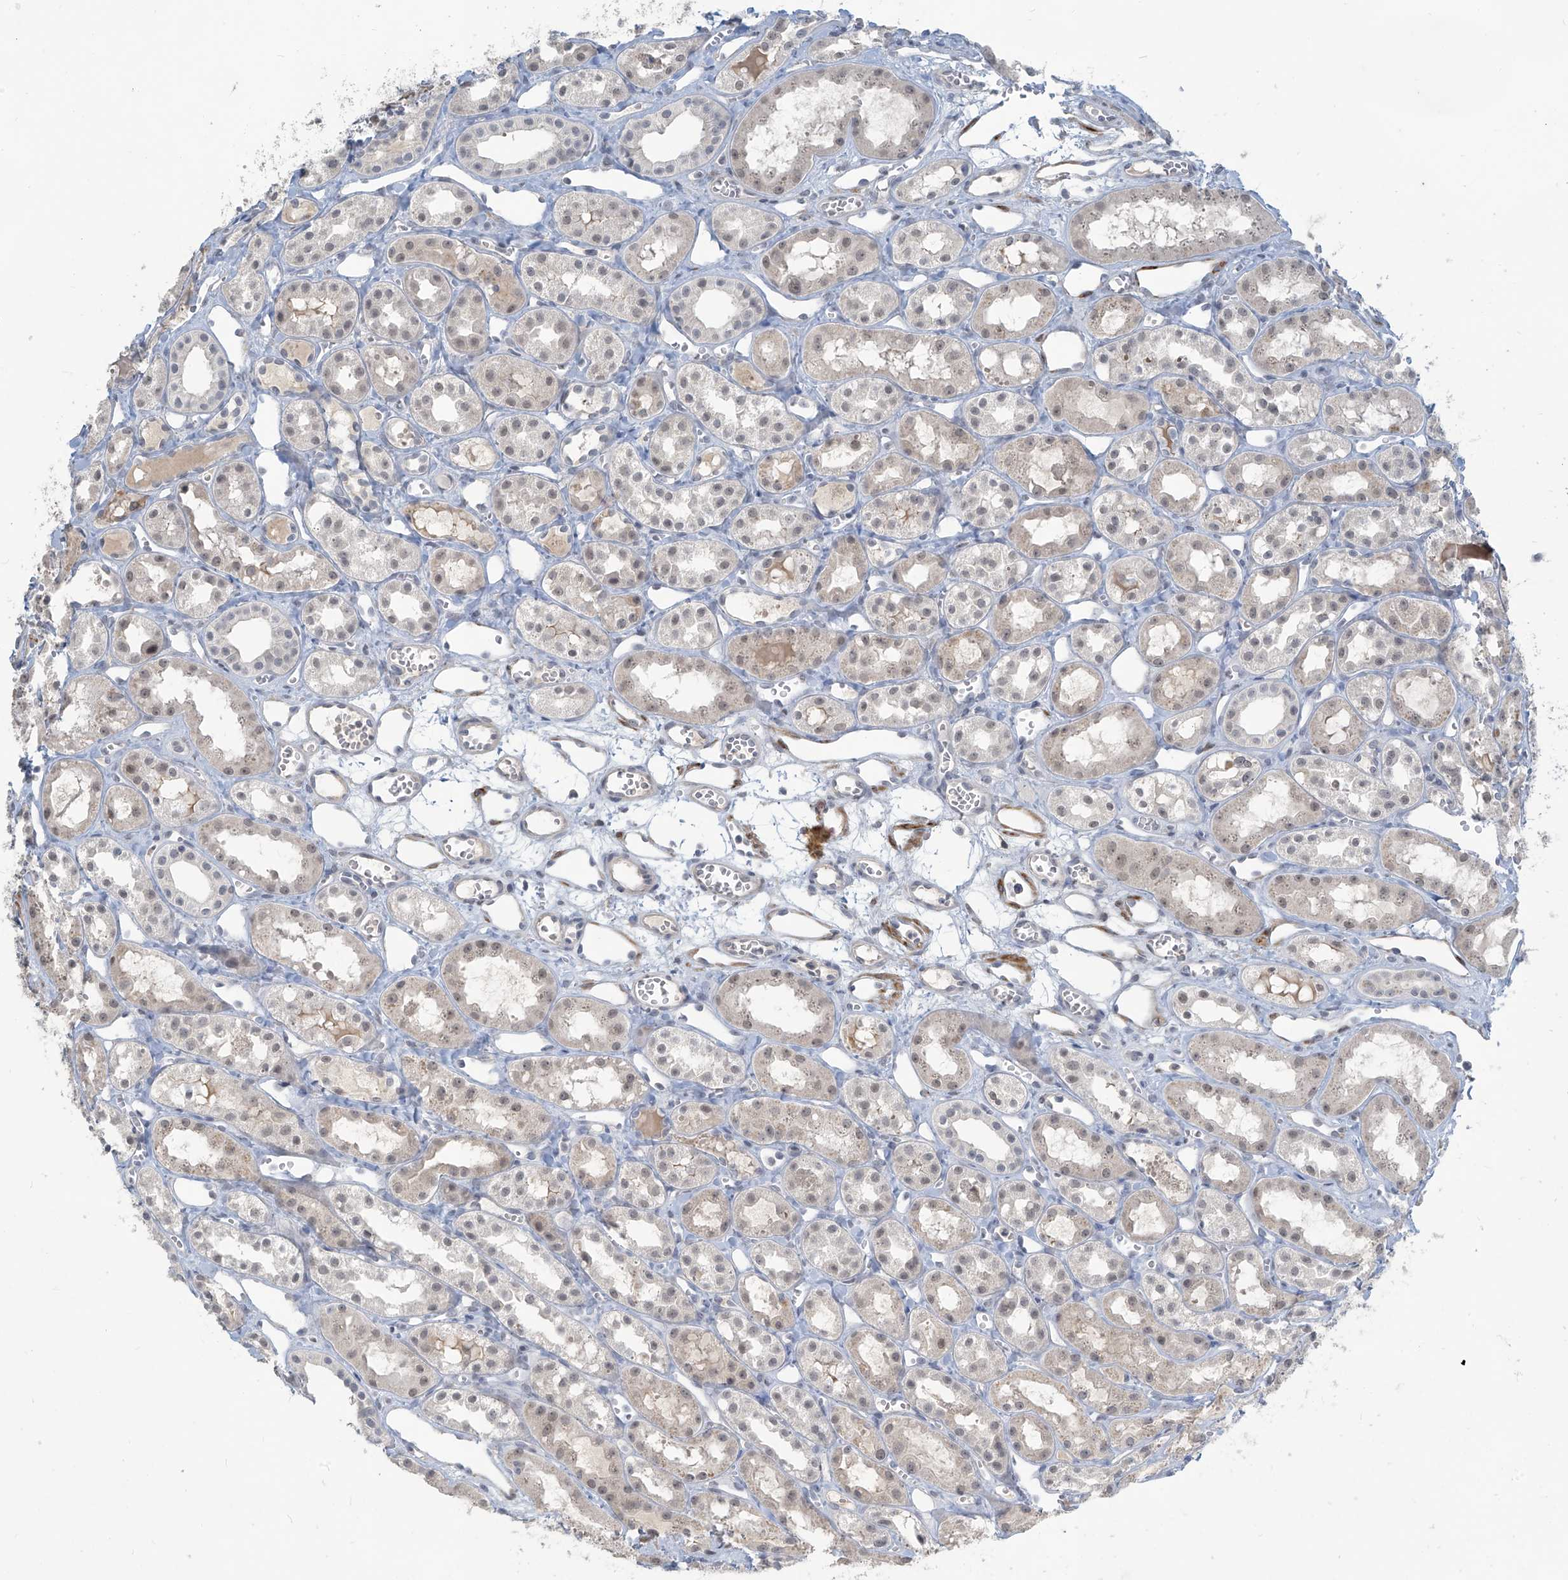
{"staining": {"intensity": "weak", "quantity": "<25%", "location": "nuclear"}, "tissue": "kidney", "cell_type": "Cells in glomeruli", "image_type": "normal", "snomed": [{"axis": "morphology", "description": "Normal tissue, NOS"}, {"axis": "topography", "description": "Kidney"}], "caption": "Micrograph shows no protein expression in cells in glomeruli of unremarkable kidney.", "gene": "METAP1D", "patient": {"sex": "male", "age": 16}}